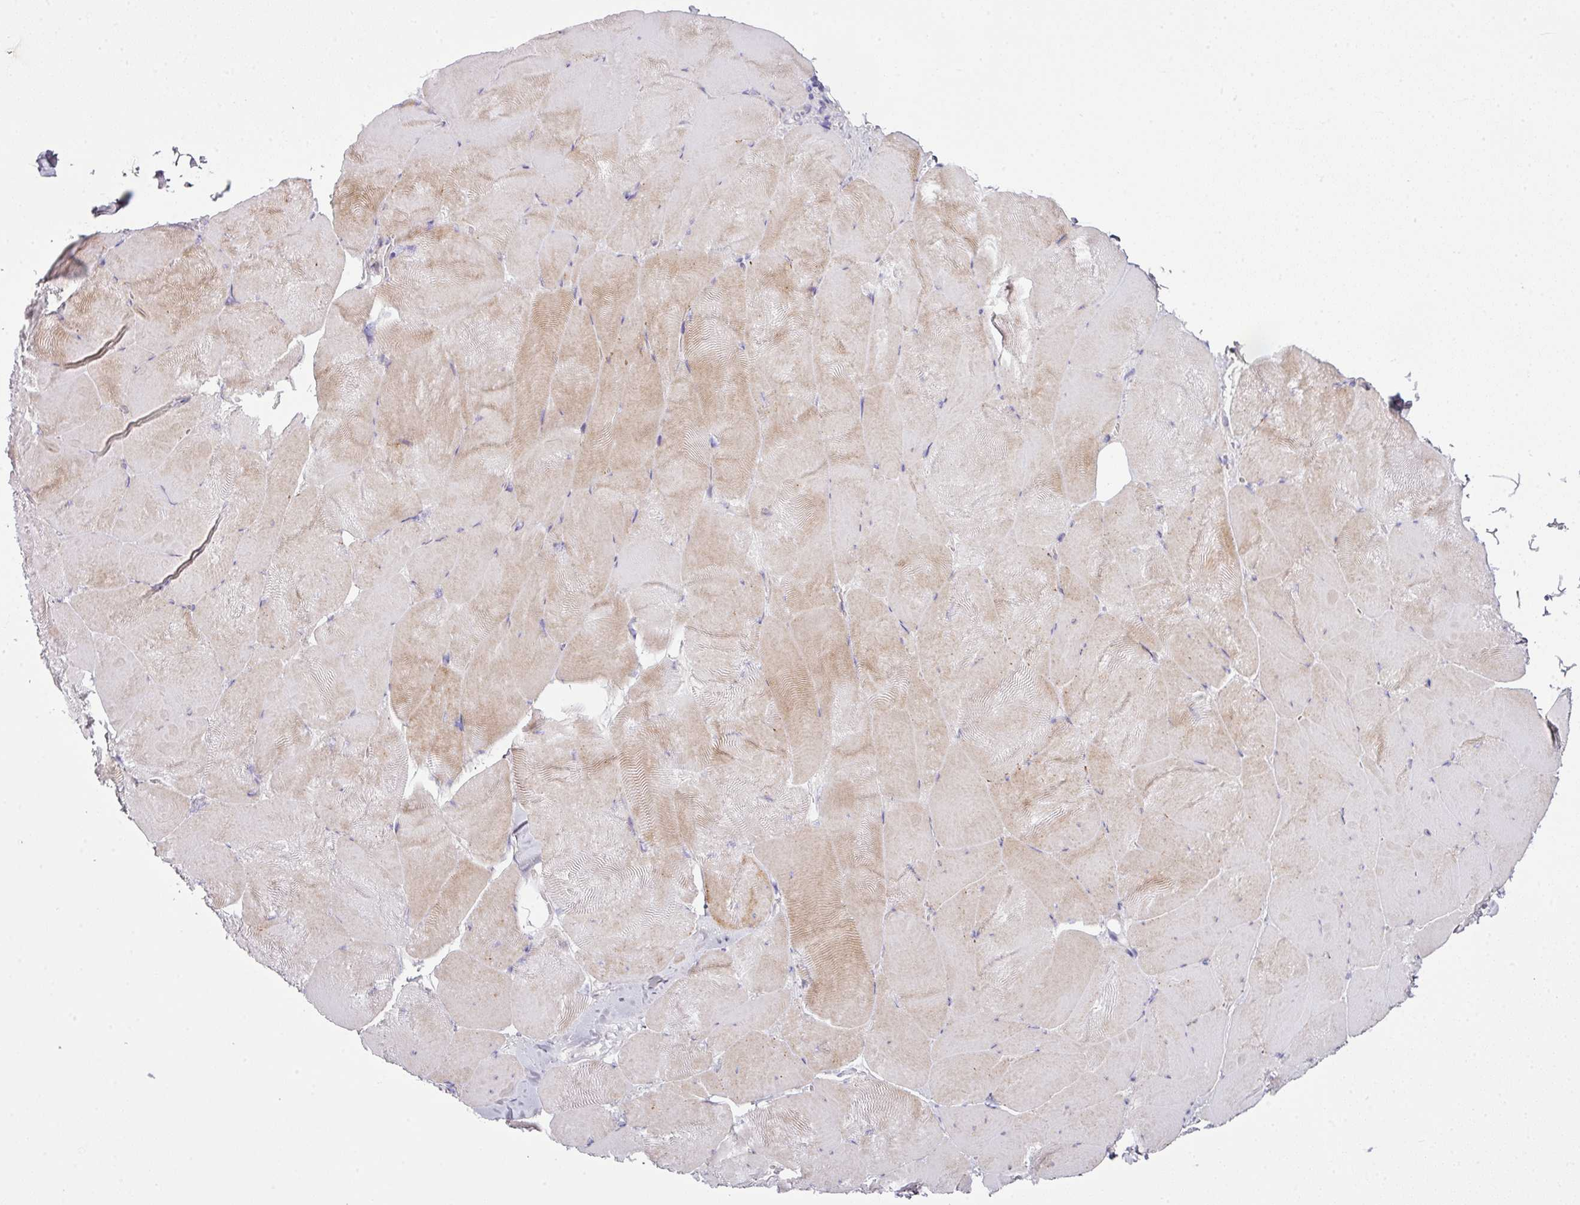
{"staining": {"intensity": "weak", "quantity": "25%-75%", "location": "cytoplasmic/membranous,nuclear"}, "tissue": "skeletal muscle", "cell_type": "Myocytes", "image_type": "normal", "snomed": [{"axis": "morphology", "description": "Normal tissue, NOS"}, {"axis": "topography", "description": "Skeletal muscle"}], "caption": "Immunohistochemistry (IHC) histopathology image of benign skeletal muscle: skeletal muscle stained using IHC exhibits low levels of weak protein expression localized specifically in the cytoplasmic/membranous,nuclear of myocytes, appearing as a cytoplasmic/membranous,nuclear brown color.", "gene": "DERPC", "patient": {"sex": "female", "age": 64}}